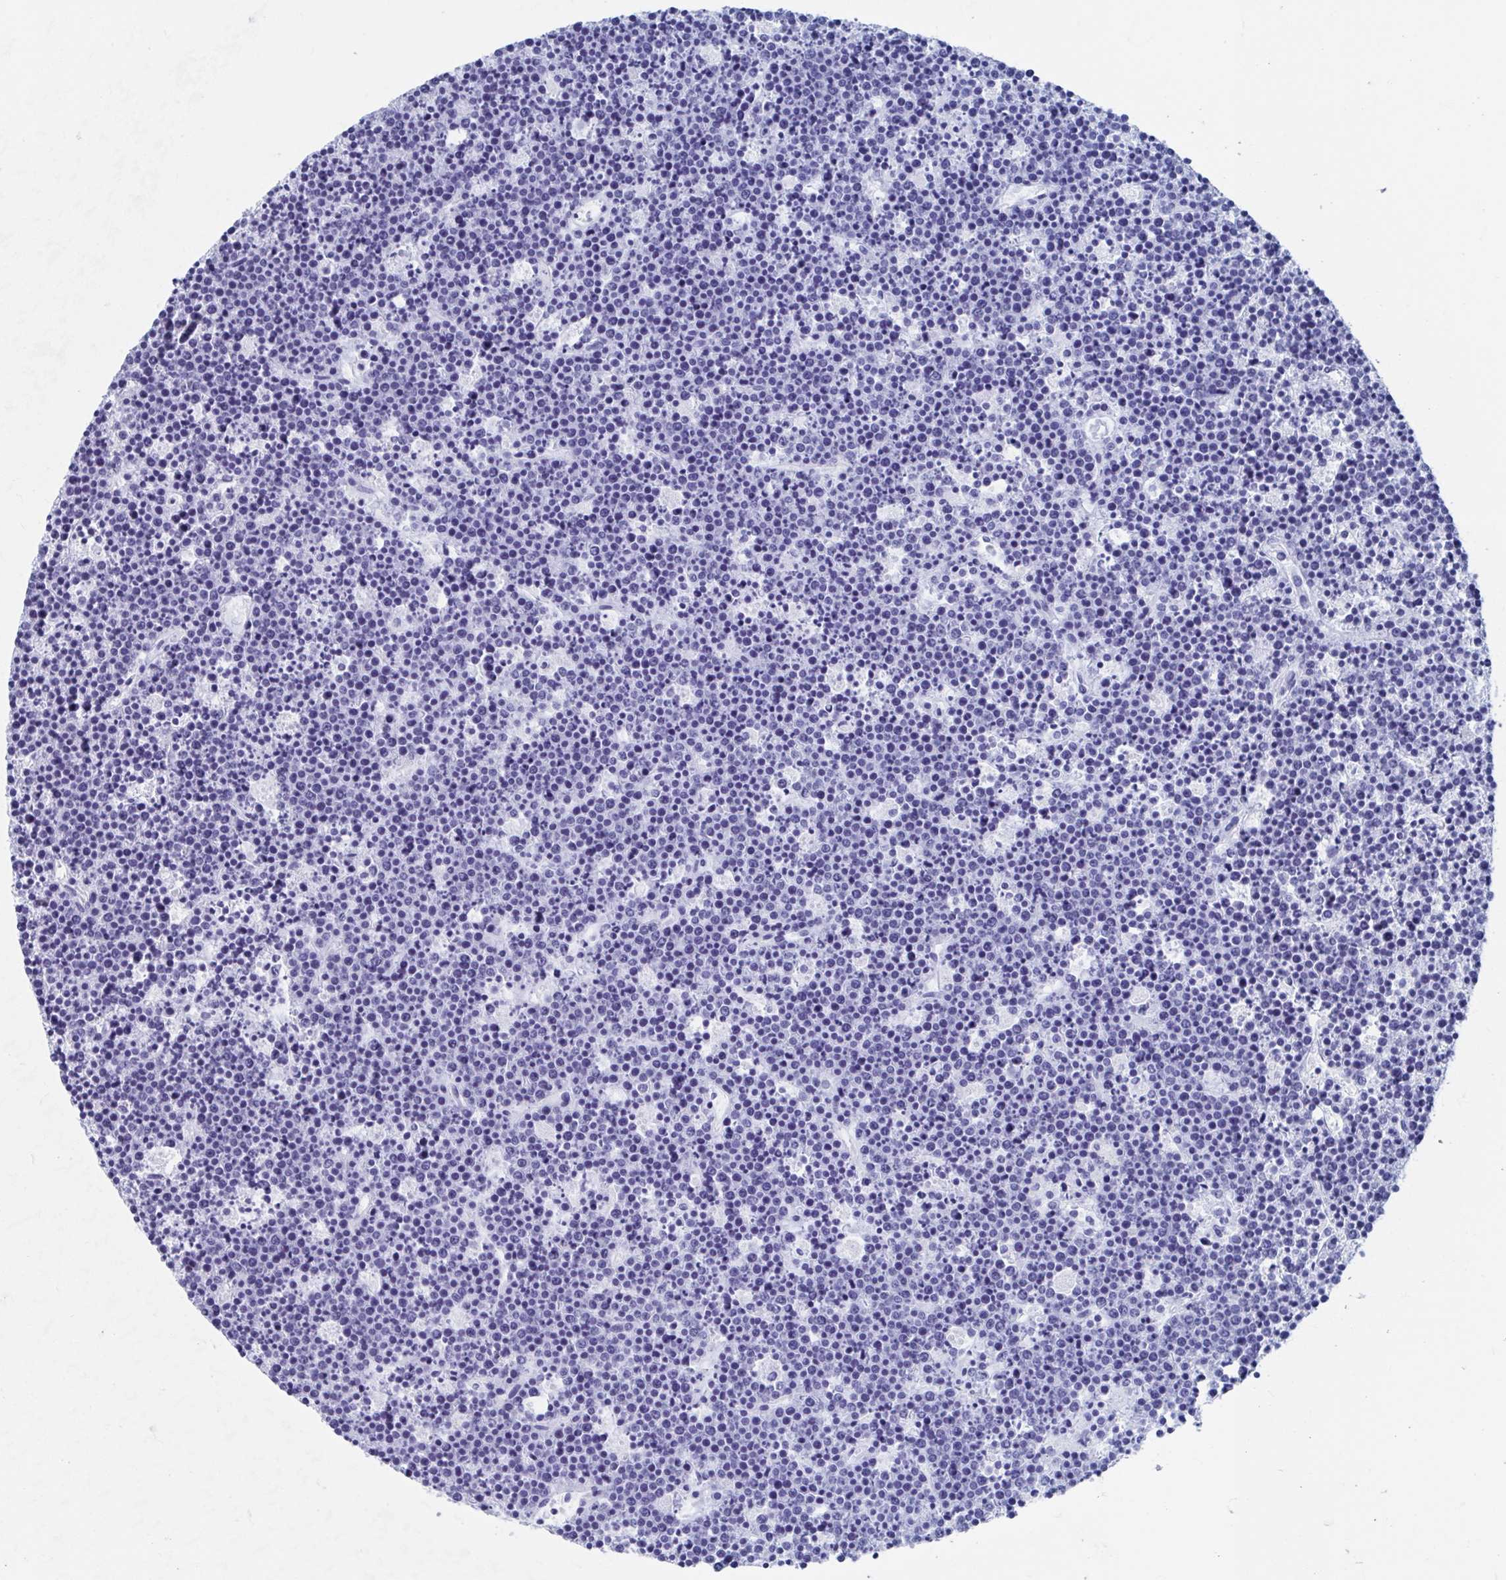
{"staining": {"intensity": "negative", "quantity": "none", "location": "none"}, "tissue": "lymphoma", "cell_type": "Tumor cells", "image_type": "cancer", "snomed": [{"axis": "morphology", "description": "Malignant lymphoma, non-Hodgkin's type, High grade"}, {"axis": "topography", "description": "Ovary"}], "caption": "Tumor cells are negative for brown protein staining in lymphoma.", "gene": "HDGFL1", "patient": {"sex": "female", "age": 56}}